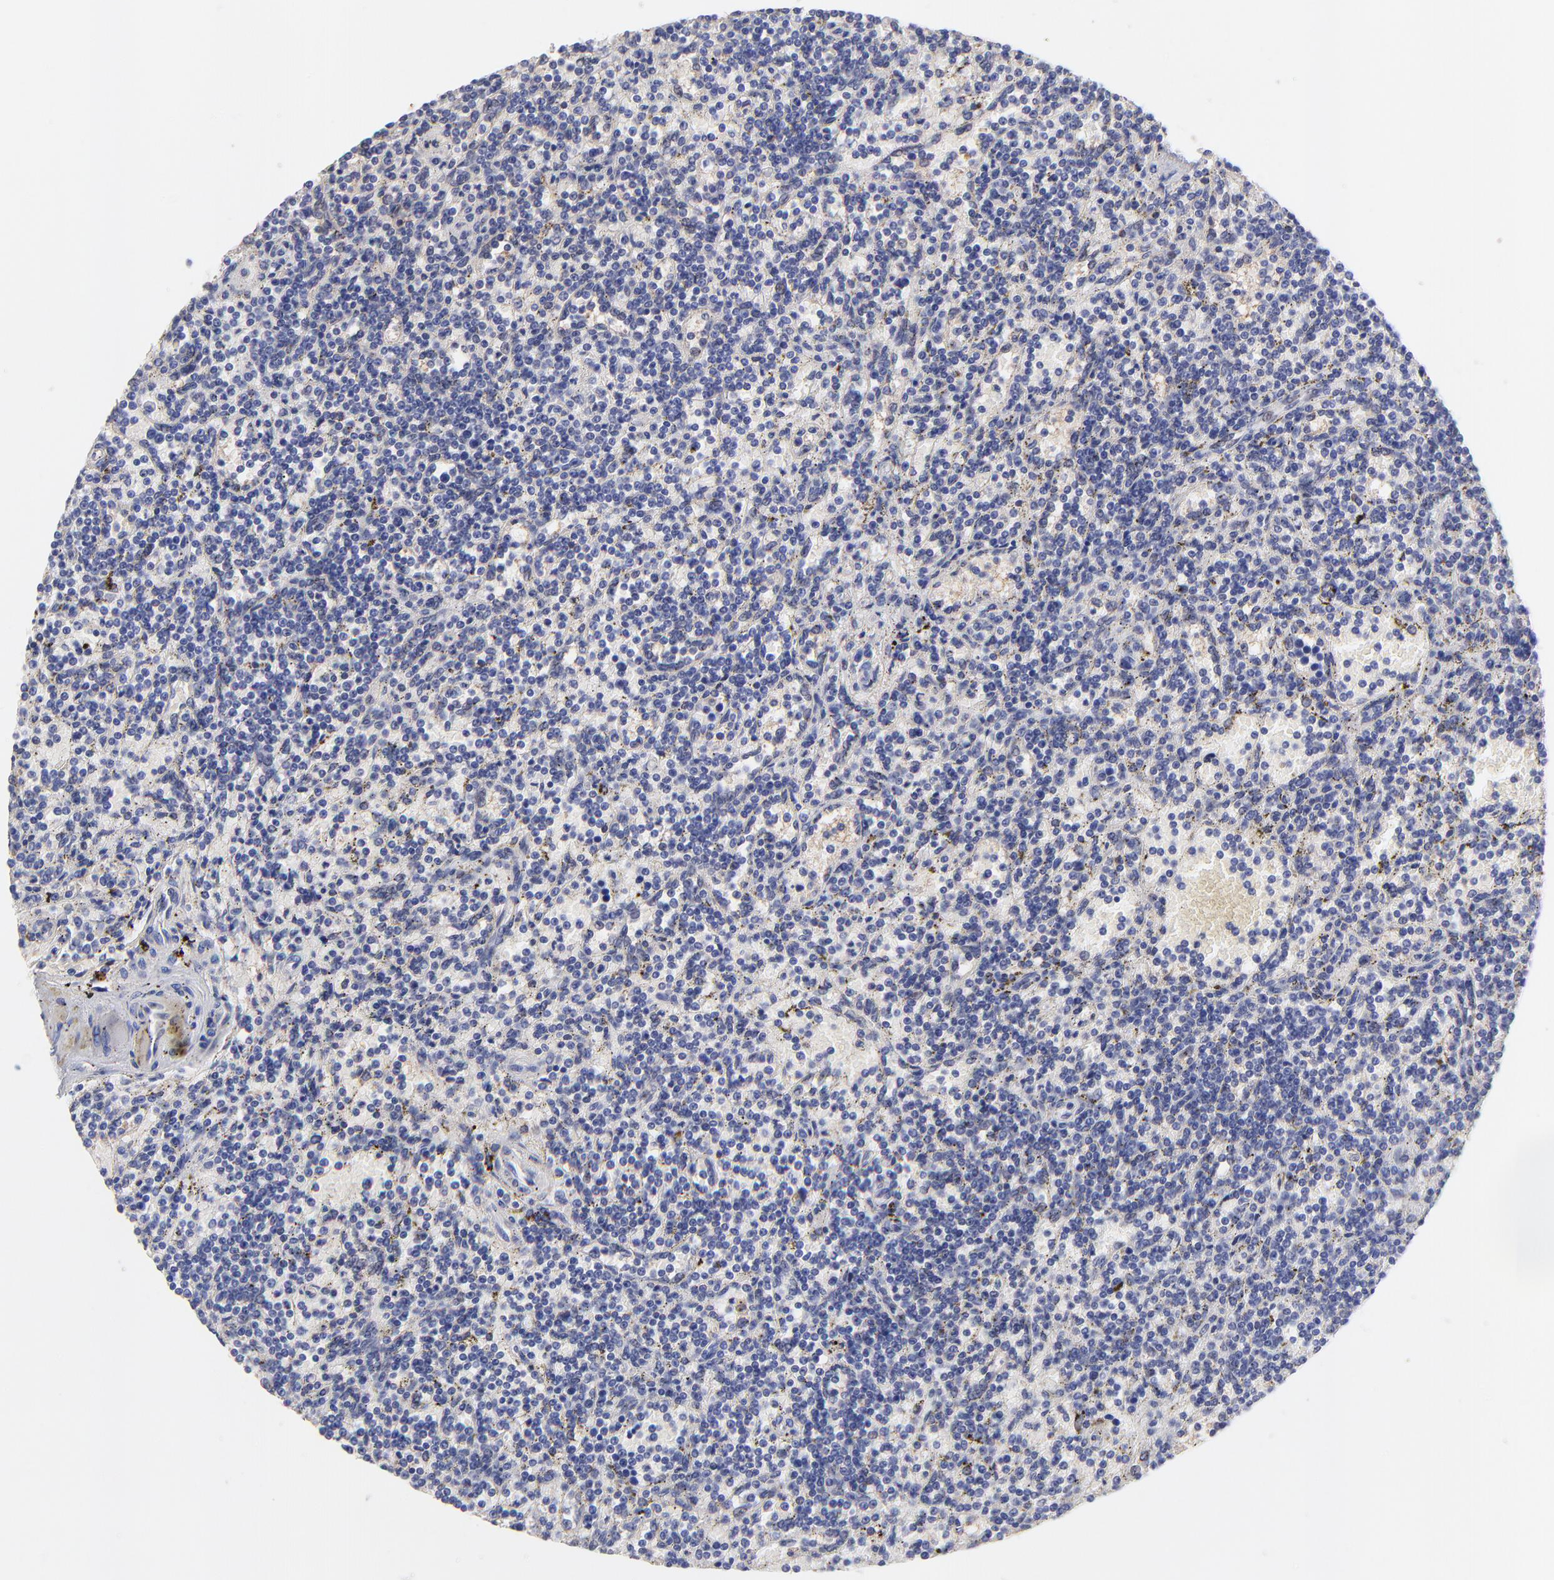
{"staining": {"intensity": "negative", "quantity": "none", "location": "none"}, "tissue": "lymphoma", "cell_type": "Tumor cells", "image_type": "cancer", "snomed": [{"axis": "morphology", "description": "Malignant lymphoma, non-Hodgkin's type, Low grade"}, {"axis": "topography", "description": "Spleen"}], "caption": "Image shows no significant protein staining in tumor cells of low-grade malignant lymphoma, non-Hodgkin's type.", "gene": "ZNF747", "patient": {"sex": "male", "age": 73}}